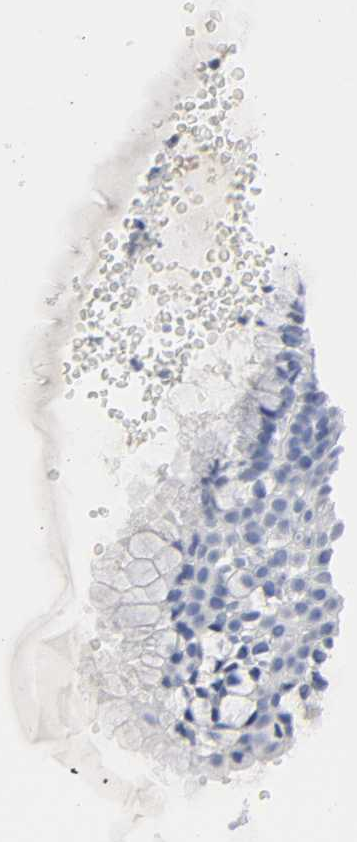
{"staining": {"intensity": "negative", "quantity": "none", "location": "none"}, "tissue": "cervix", "cell_type": "Glandular cells", "image_type": "normal", "snomed": [{"axis": "morphology", "description": "Normal tissue, NOS"}, {"axis": "topography", "description": "Cervix"}], "caption": "Immunohistochemistry (IHC) photomicrograph of normal human cervix stained for a protein (brown), which reveals no staining in glandular cells. (DAB immunohistochemistry visualized using brightfield microscopy, high magnification).", "gene": "ACP3", "patient": {"sex": "female", "age": 46}}